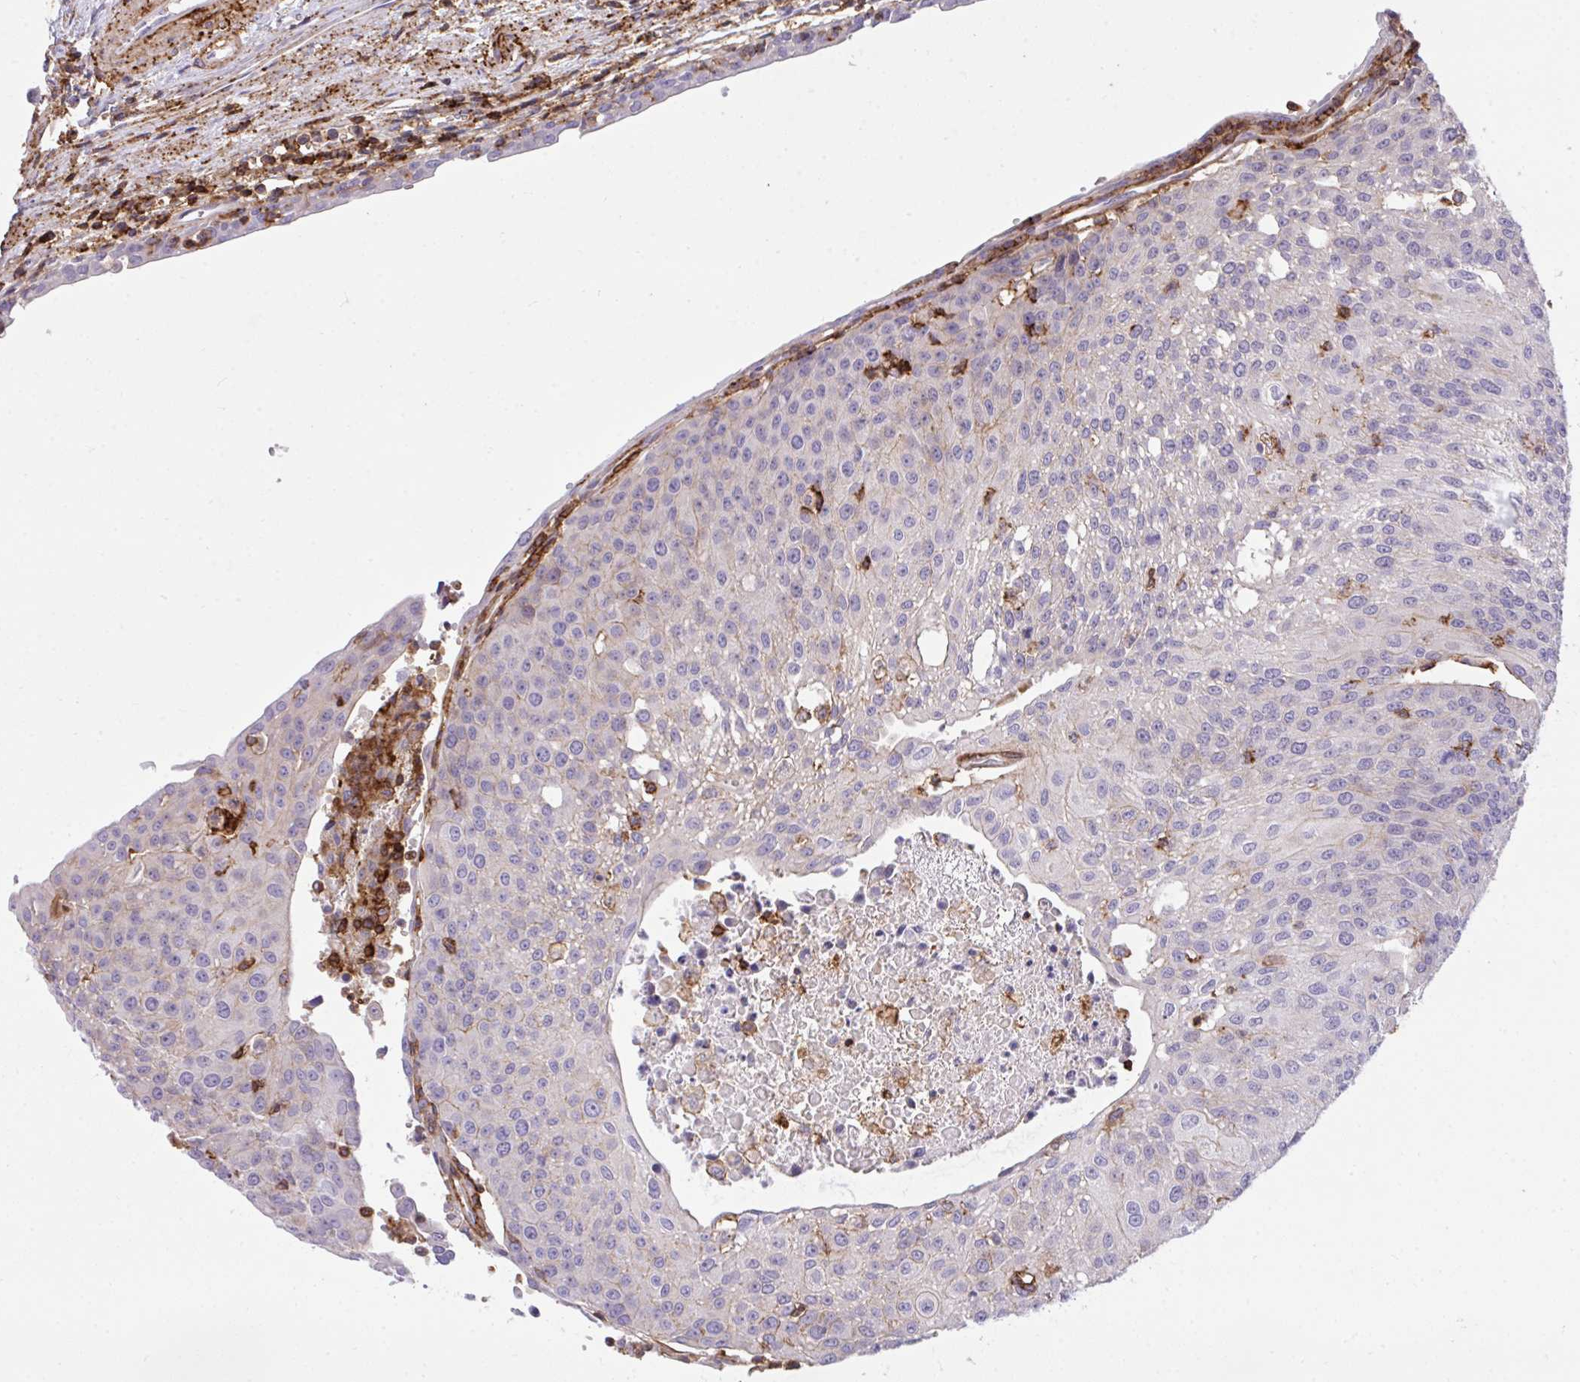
{"staining": {"intensity": "negative", "quantity": "none", "location": "none"}, "tissue": "urothelial cancer", "cell_type": "Tumor cells", "image_type": "cancer", "snomed": [{"axis": "morphology", "description": "Urothelial carcinoma, High grade"}, {"axis": "topography", "description": "Urinary bladder"}], "caption": "IHC photomicrograph of neoplastic tissue: urothelial cancer stained with DAB (3,3'-diaminobenzidine) demonstrates no significant protein expression in tumor cells.", "gene": "ERI1", "patient": {"sex": "female", "age": 85}}